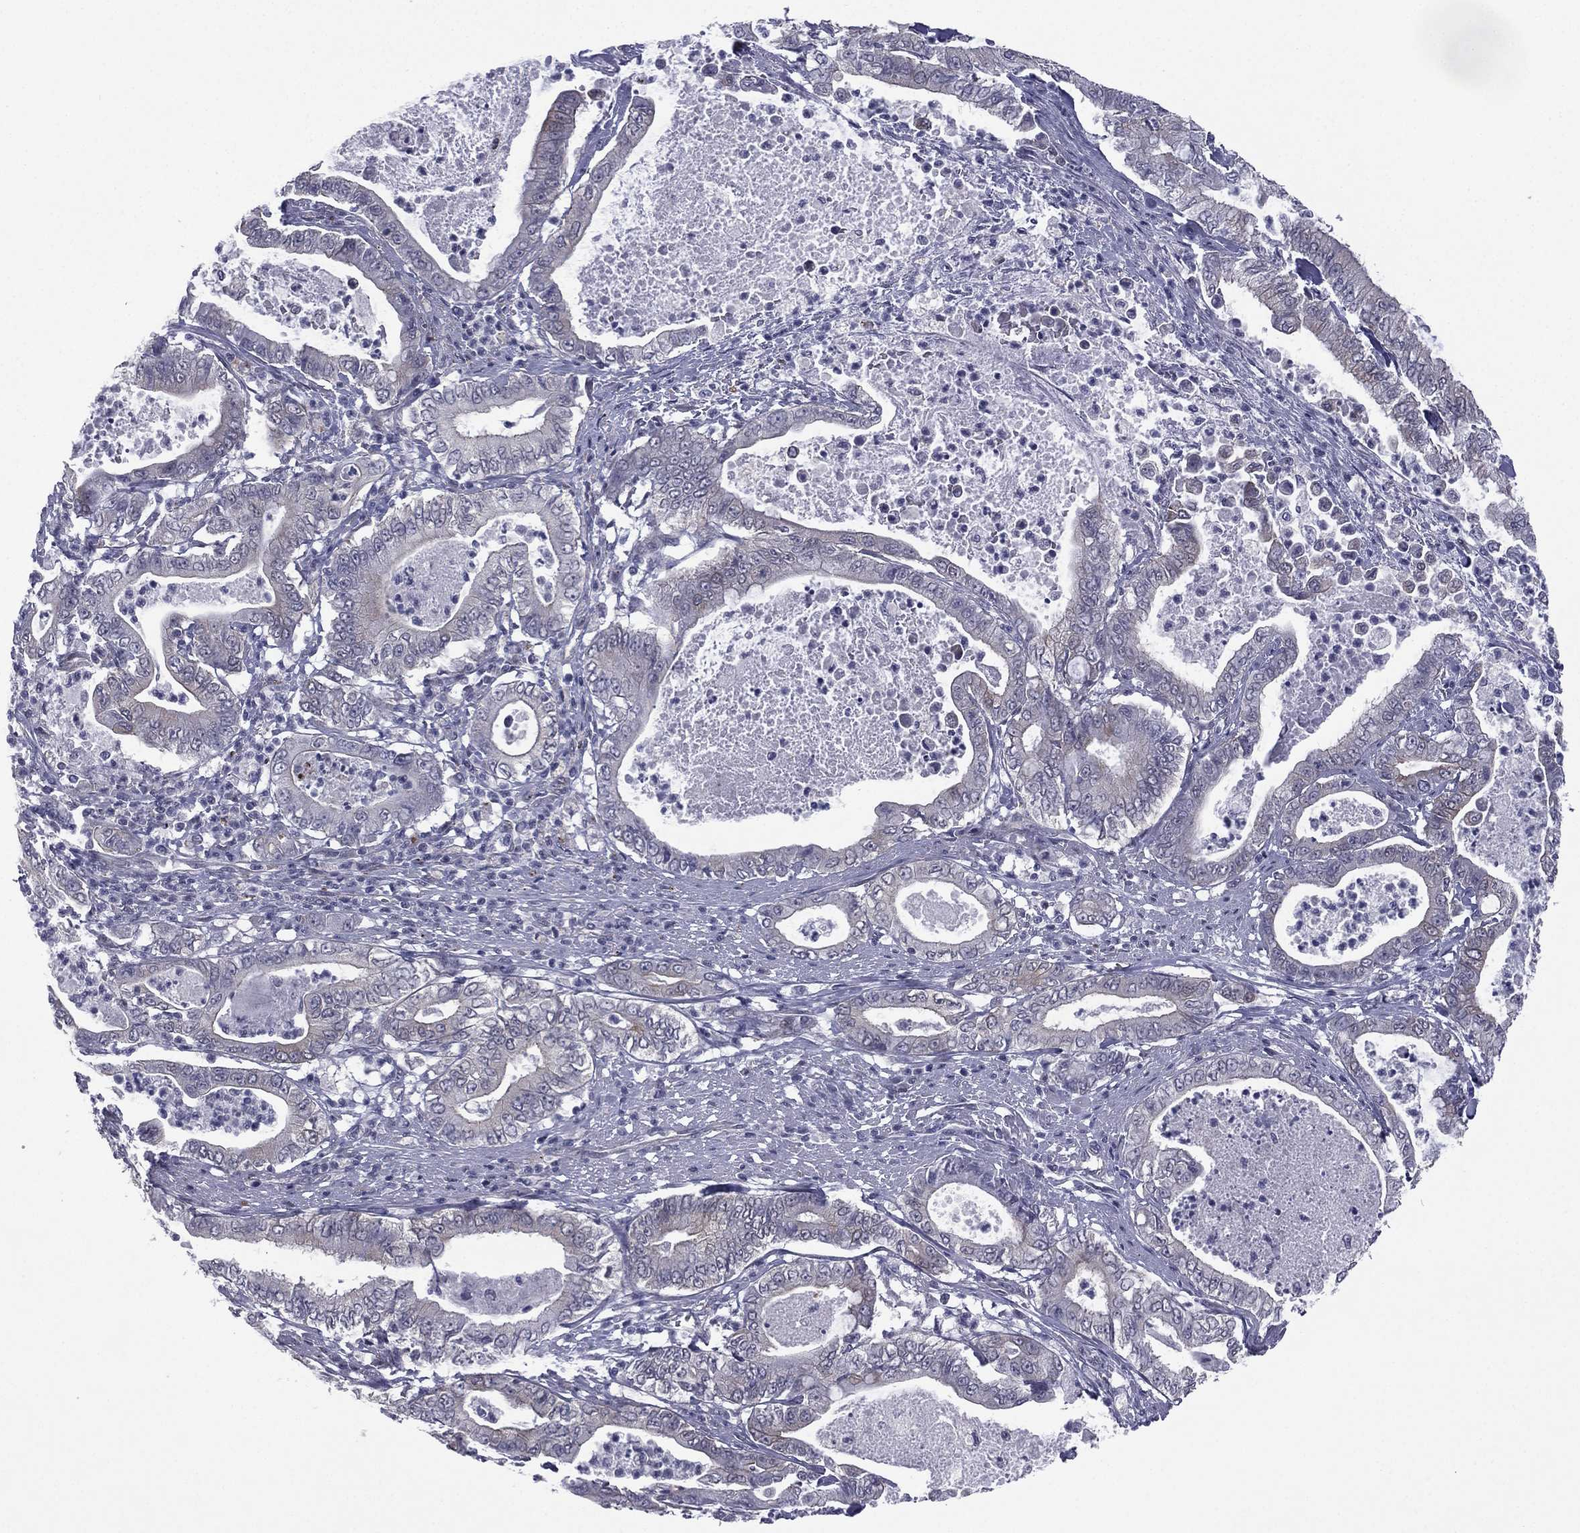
{"staining": {"intensity": "negative", "quantity": "none", "location": "none"}, "tissue": "pancreatic cancer", "cell_type": "Tumor cells", "image_type": "cancer", "snomed": [{"axis": "morphology", "description": "Adenocarcinoma, NOS"}, {"axis": "topography", "description": "Pancreas"}], "caption": "Human pancreatic cancer (adenocarcinoma) stained for a protein using immunohistochemistry demonstrates no staining in tumor cells.", "gene": "ACTRT2", "patient": {"sex": "male", "age": 71}}